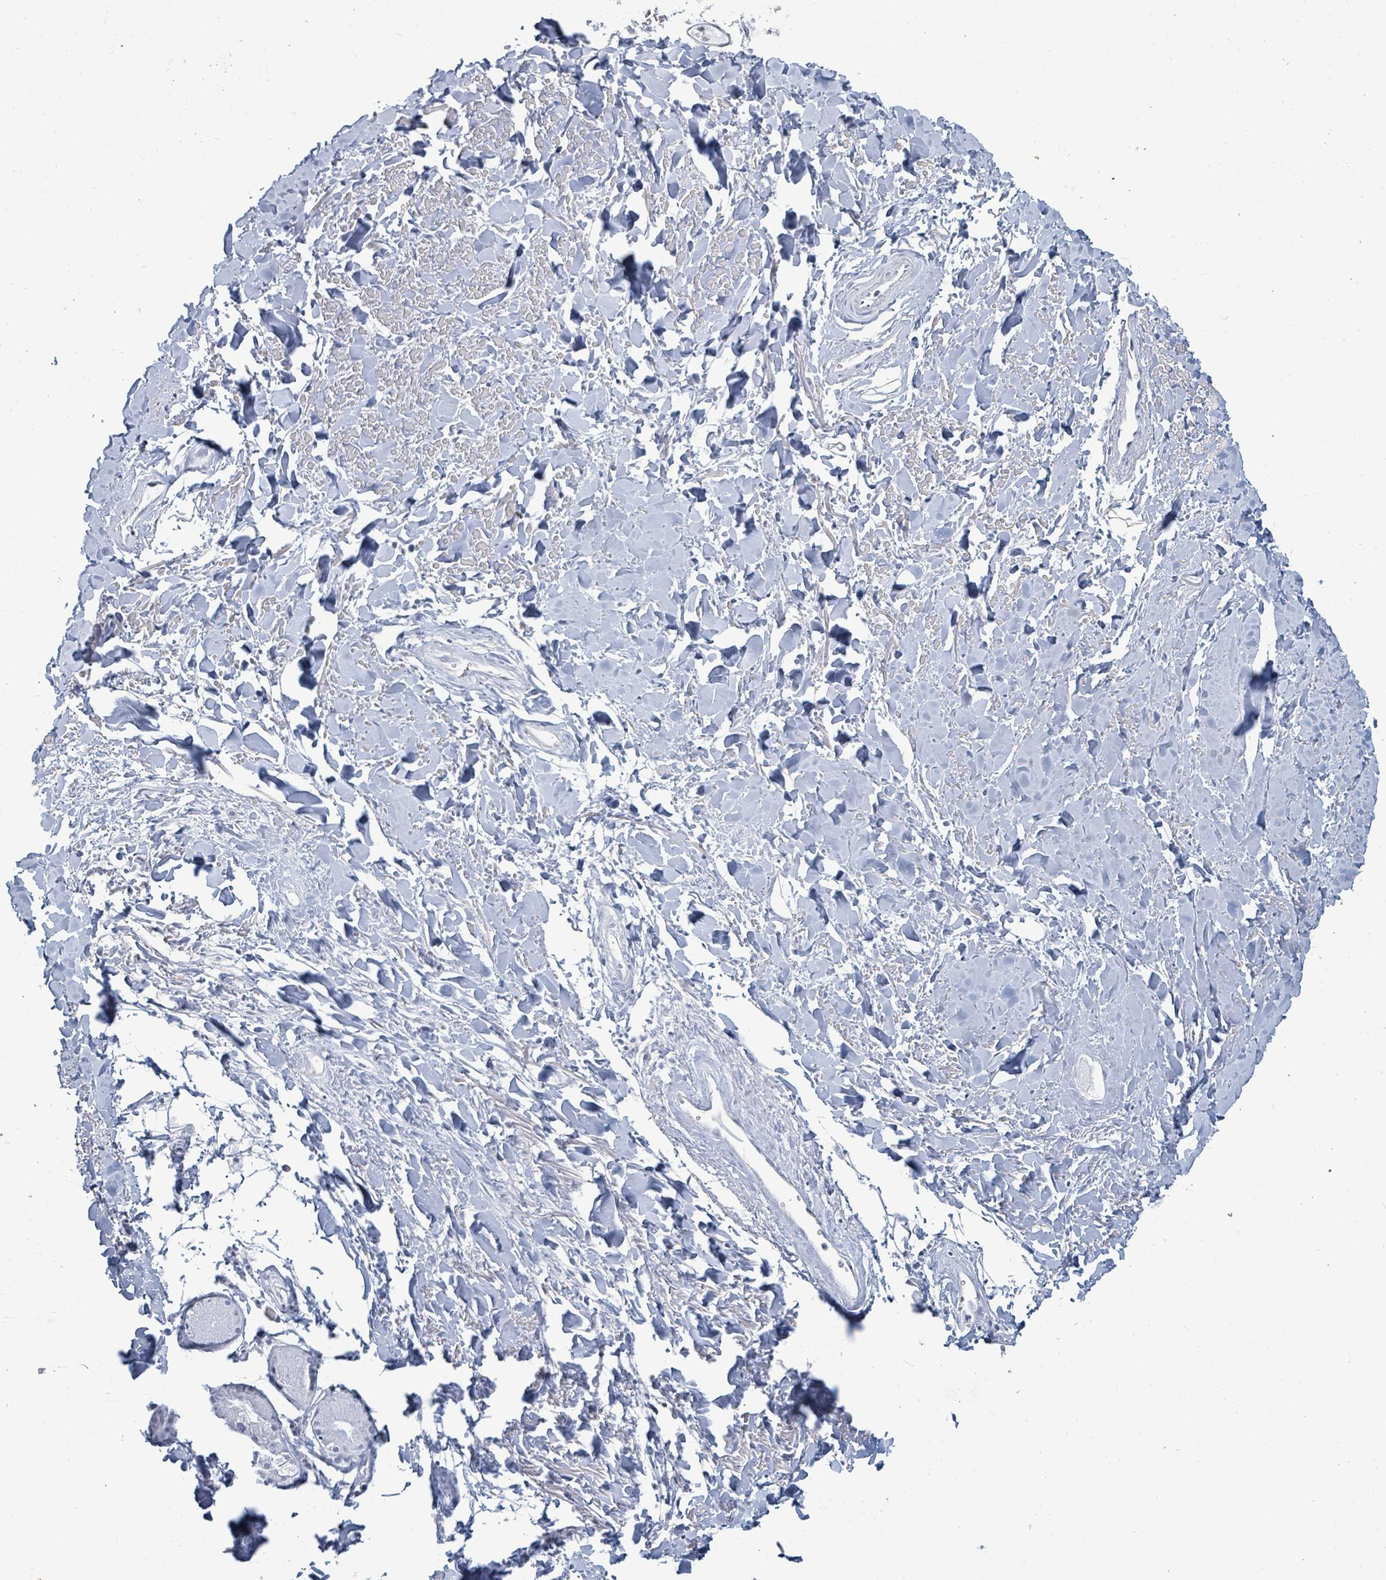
{"staining": {"intensity": "negative", "quantity": "none", "location": "none"}, "tissue": "adipose tissue", "cell_type": "Adipocytes", "image_type": "normal", "snomed": [{"axis": "morphology", "description": "Normal tissue, NOS"}, {"axis": "topography", "description": "Cartilage tissue"}], "caption": "This is an immunohistochemistry (IHC) image of unremarkable human adipose tissue. There is no staining in adipocytes.", "gene": "BOLA2B", "patient": {"sex": "male", "age": 57}}